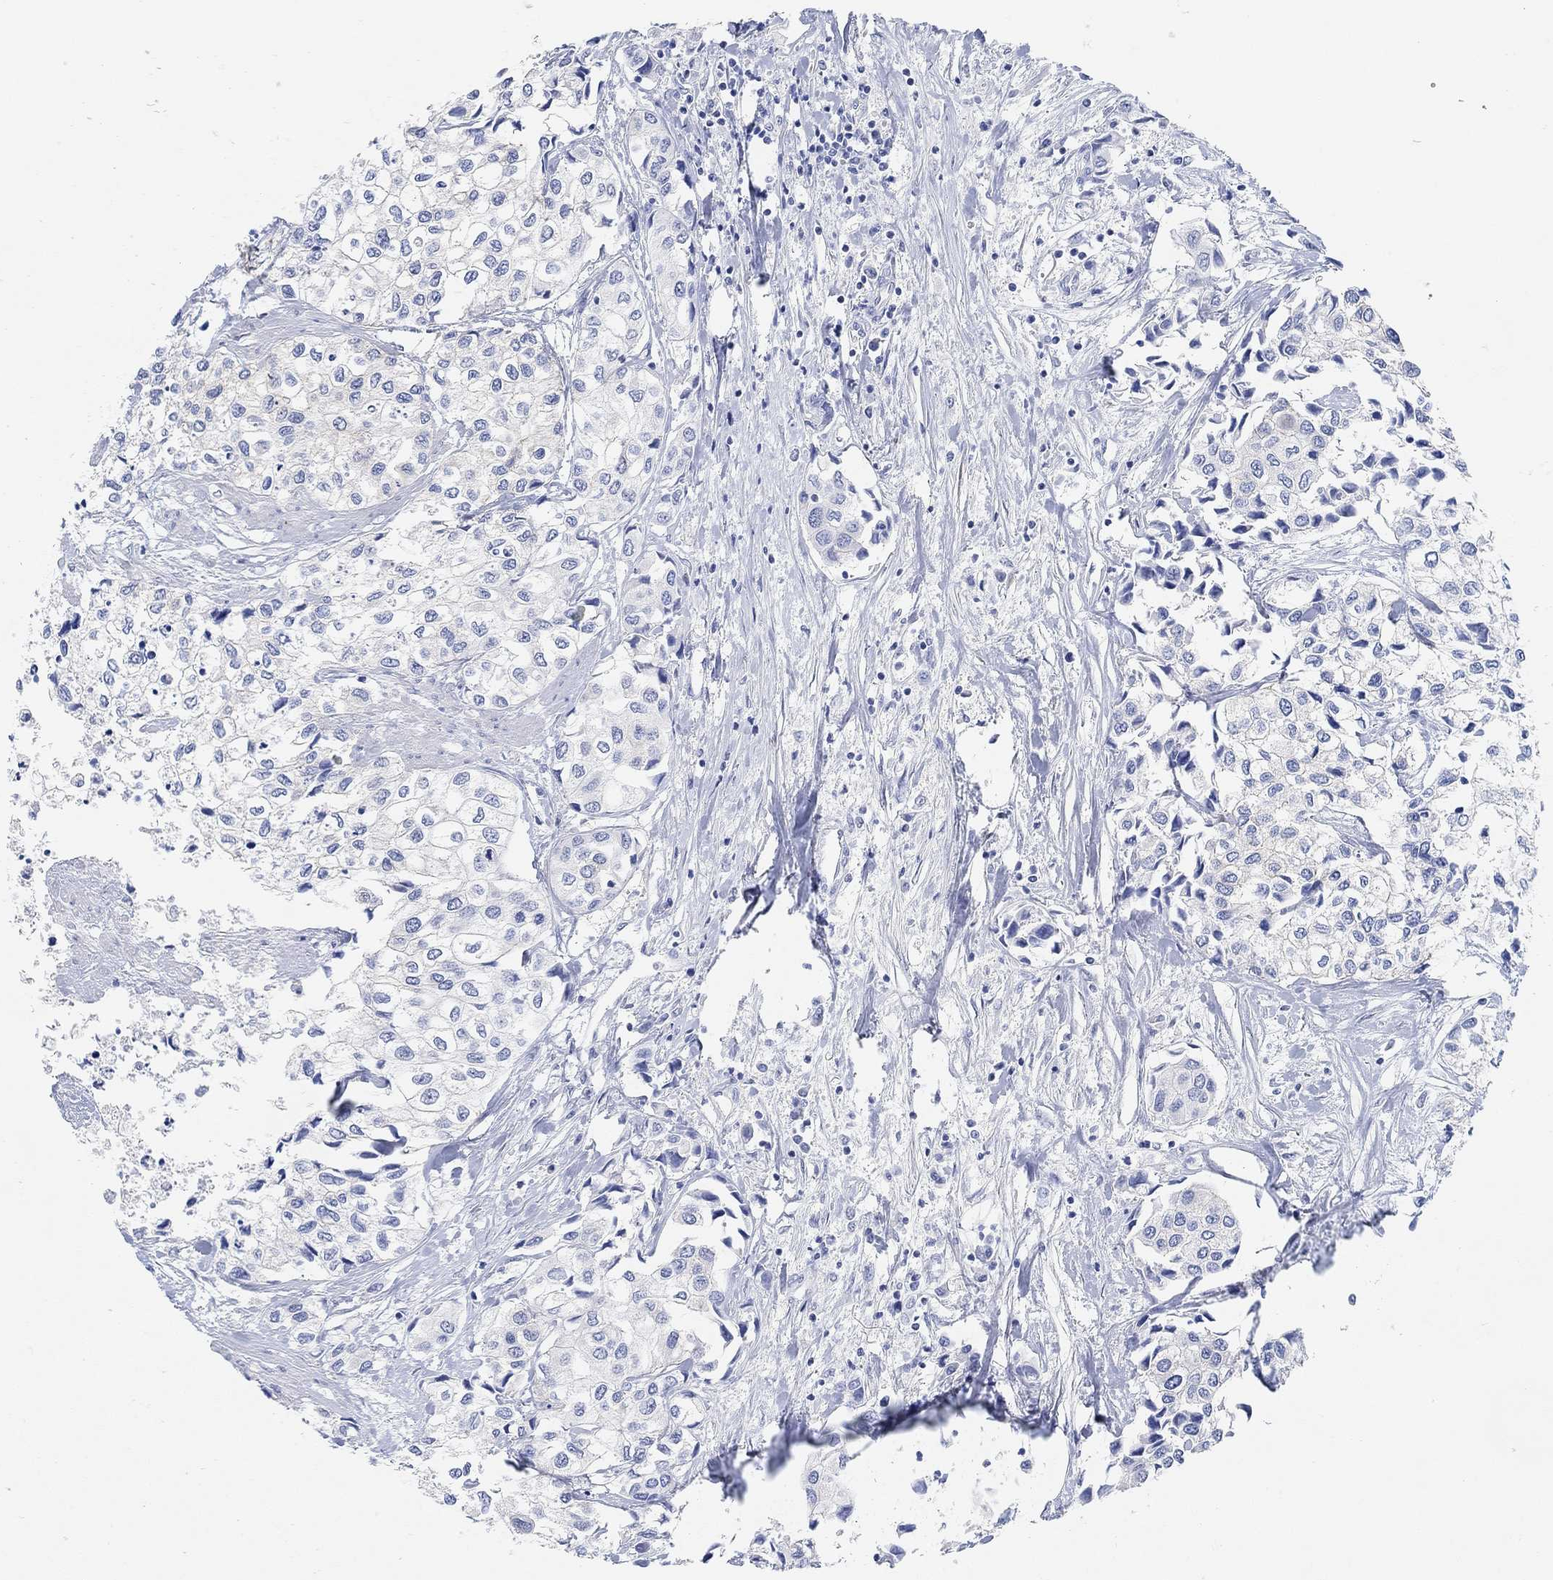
{"staining": {"intensity": "negative", "quantity": "none", "location": "none"}, "tissue": "urothelial cancer", "cell_type": "Tumor cells", "image_type": "cancer", "snomed": [{"axis": "morphology", "description": "Urothelial carcinoma, High grade"}, {"axis": "topography", "description": "Urinary bladder"}], "caption": "Protein analysis of urothelial carcinoma (high-grade) exhibits no significant staining in tumor cells.", "gene": "RGS1", "patient": {"sex": "male", "age": 73}}